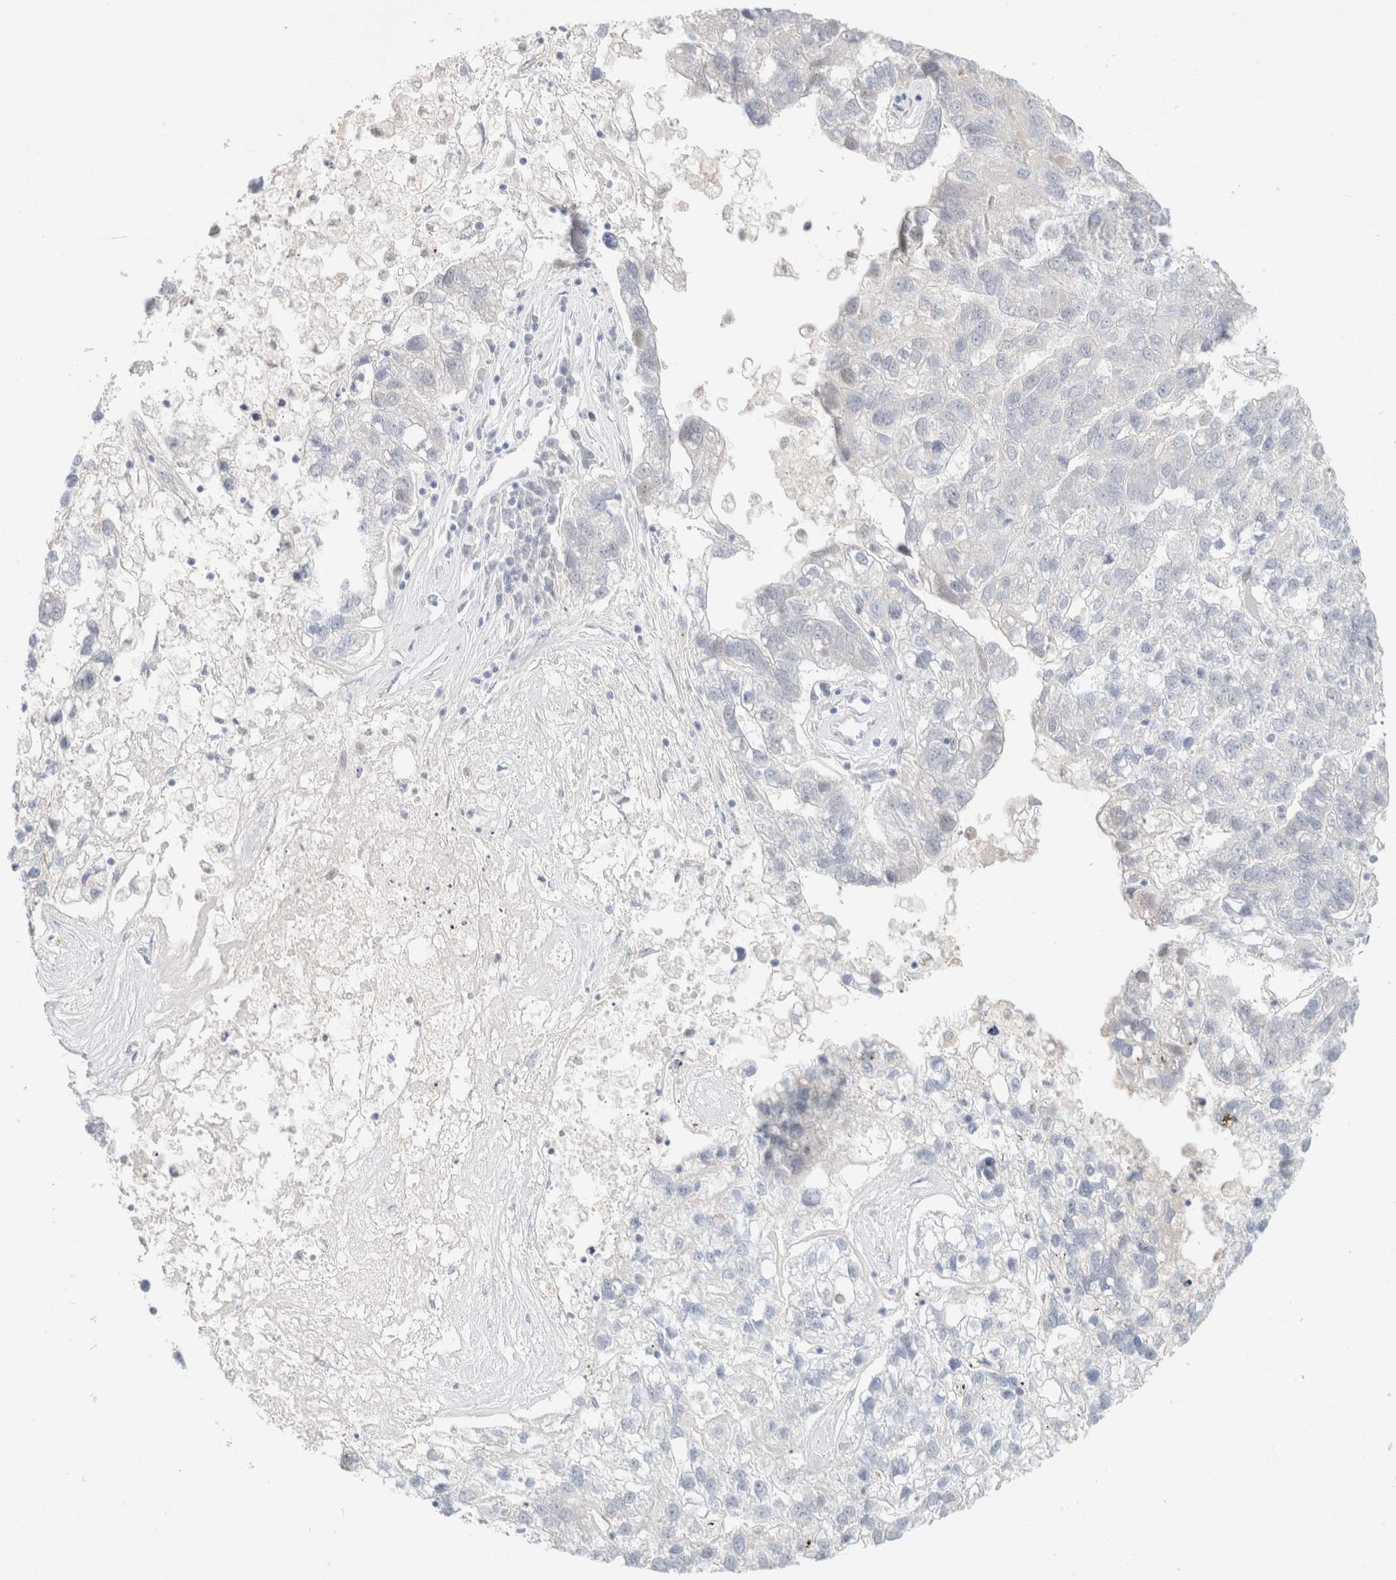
{"staining": {"intensity": "negative", "quantity": "none", "location": "none"}, "tissue": "pancreatic cancer", "cell_type": "Tumor cells", "image_type": "cancer", "snomed": [{"axis": "morphology", "description": "Adenocarcinoma, NOS"}, {"axis": "topography", "description": "Pancreas"}], "caption": "Human pancreatic cancer (adenocarcinoma) stained for a protein using IHC exhibits no staining in tumor cells.", "gene": "CPQ", "patient": {"sex": "female", "age": 61}}